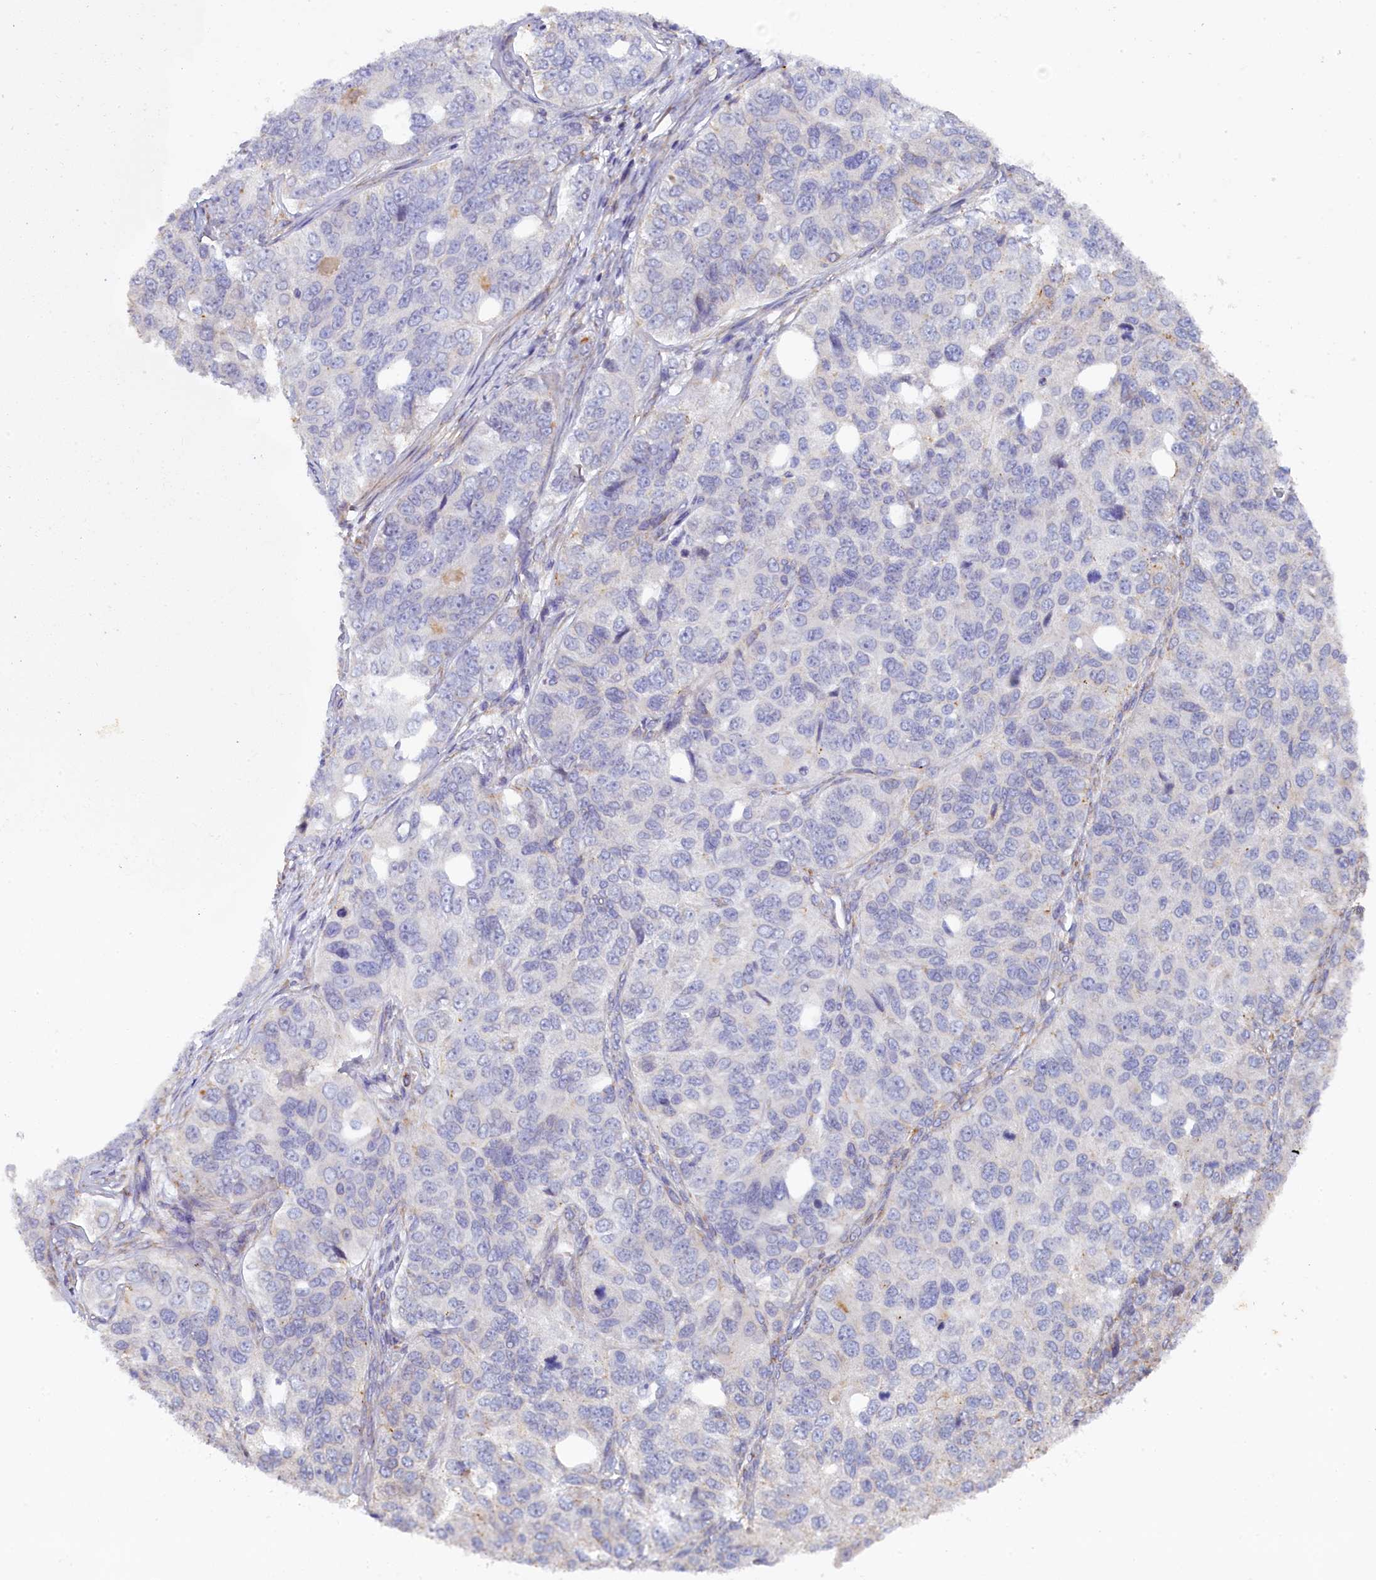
{"staining": {"intensity": "negative", "quantity": "none", "location": "none"}, "tissue": "ovarian cancer", "cell_type": "Tumor cells", "image_type": "cancer", "snomed": [{"axis": "morphology", "description": "Carcinoma, endometroid"}, {"axis": "topography", "description": "Ovary"}], "caption": "An immunohistochemistry image of ovarian cancer is shown. There is no staining in tumor cells of ovarian cancer. Brightfield microscopy of immunohistochemistry stained with DAB (brown) and hematoxylin (blue), captured at high magnification.", "gene": "POGLUT3", "patient": {"sex": "female", "age": 51}}